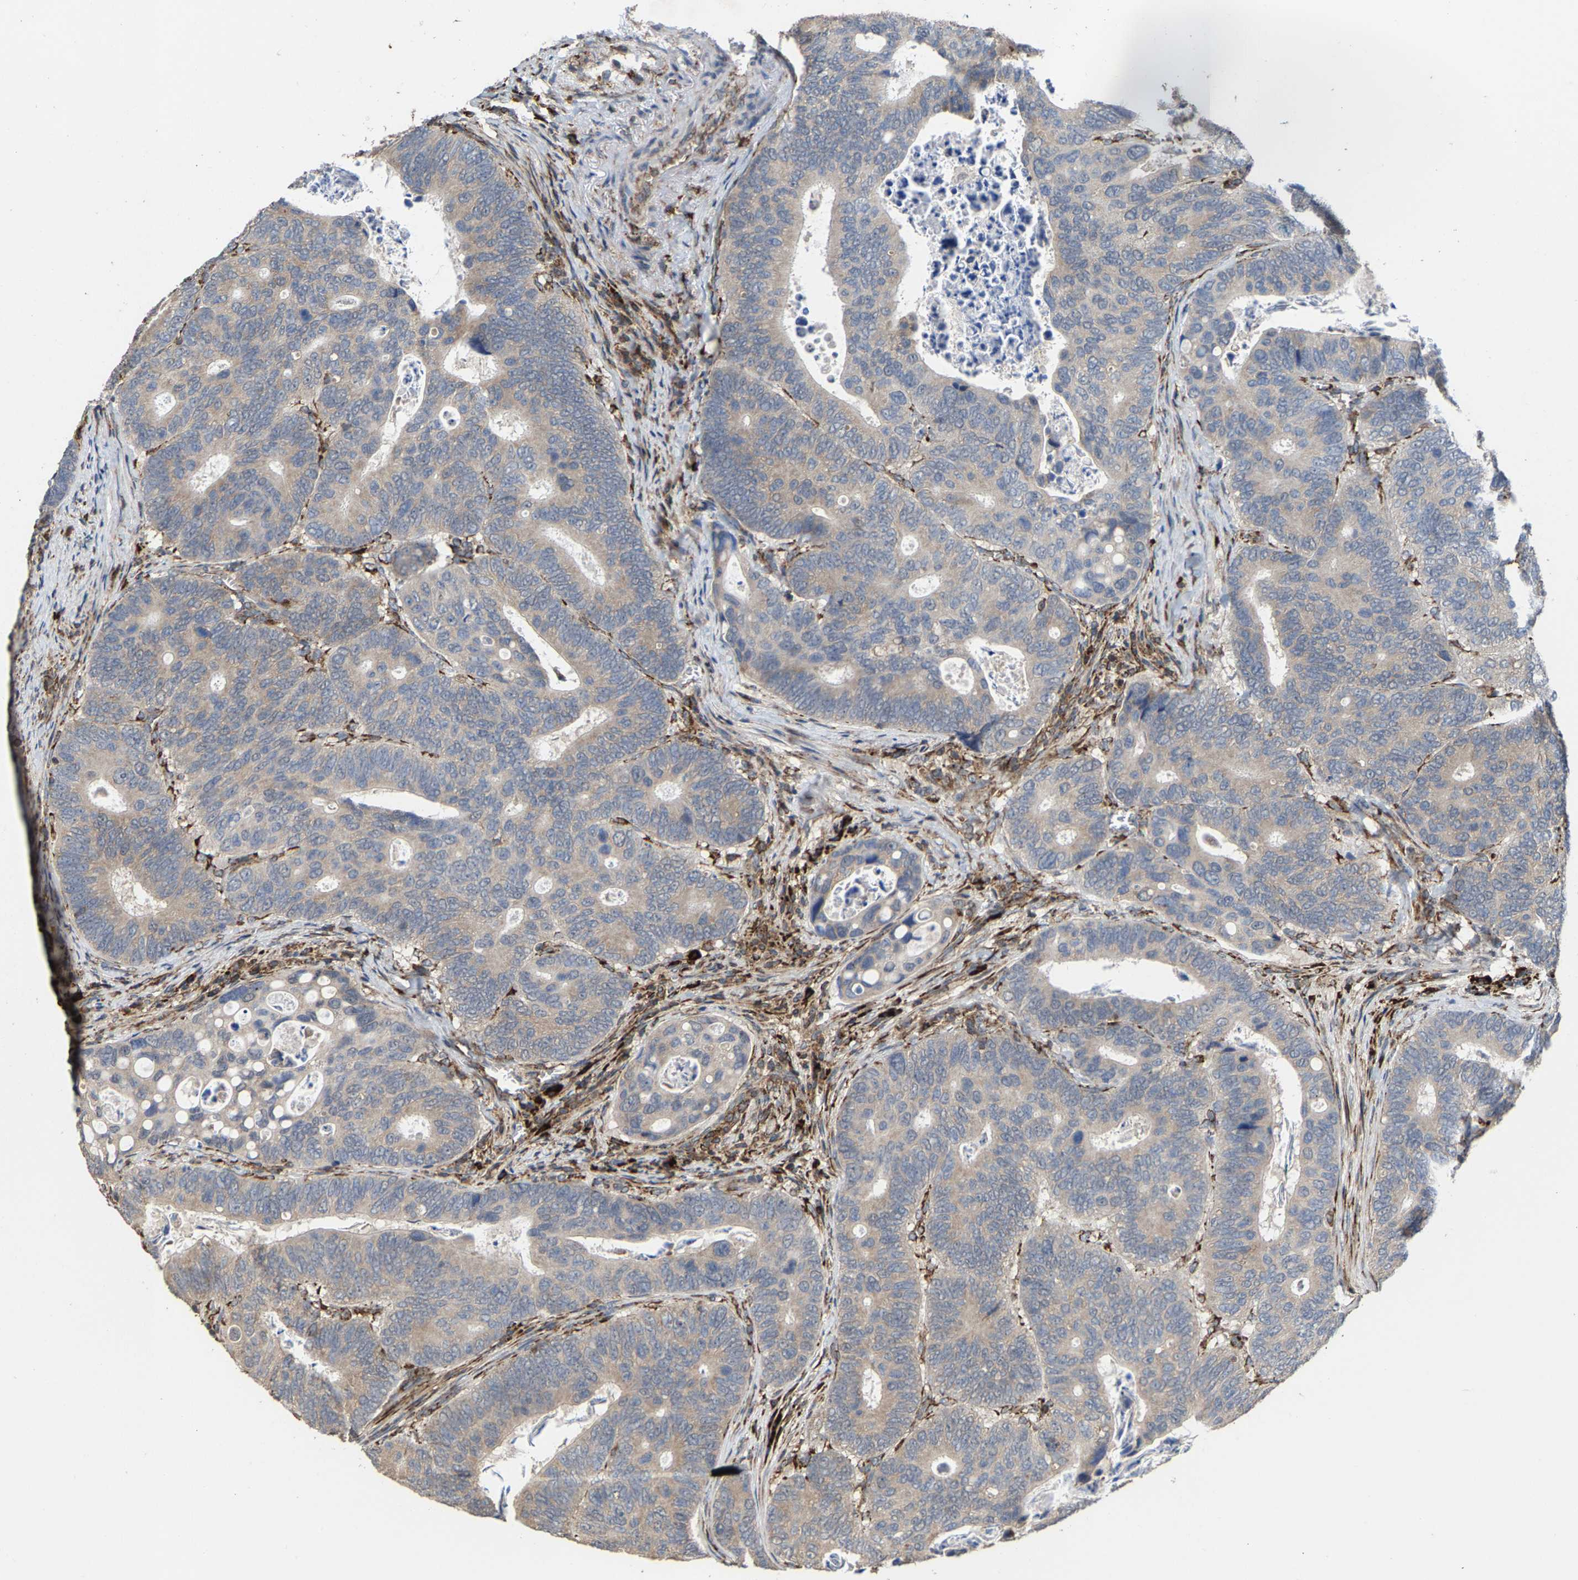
{"staining": {"intensity": "negative", "quantity": "none", "location": "none"}, "tissue": "colorectal cancer", "cell_type": "Tumor cells", "image_type": "cancer", "snomed": [{"axis": "morphology", "description": "Inflammation, NOS"}, {"axis": "morphology", "description": "Adenocarcinoma, NOS"}, {"axis": "topography", "description": "Colon"}], "caption": "Immunohistochemistry (IHC) photomicrograph of neoplastic tissue: adenocarcinoma (colorectal) stained with DAB (3,3'-diaminobenzidine) exhibits no significant protein staining in tumor cells. Nuclei are stained in blue.", "gene": "FGD3", "patient": {"sex": "male", "age": 72}}